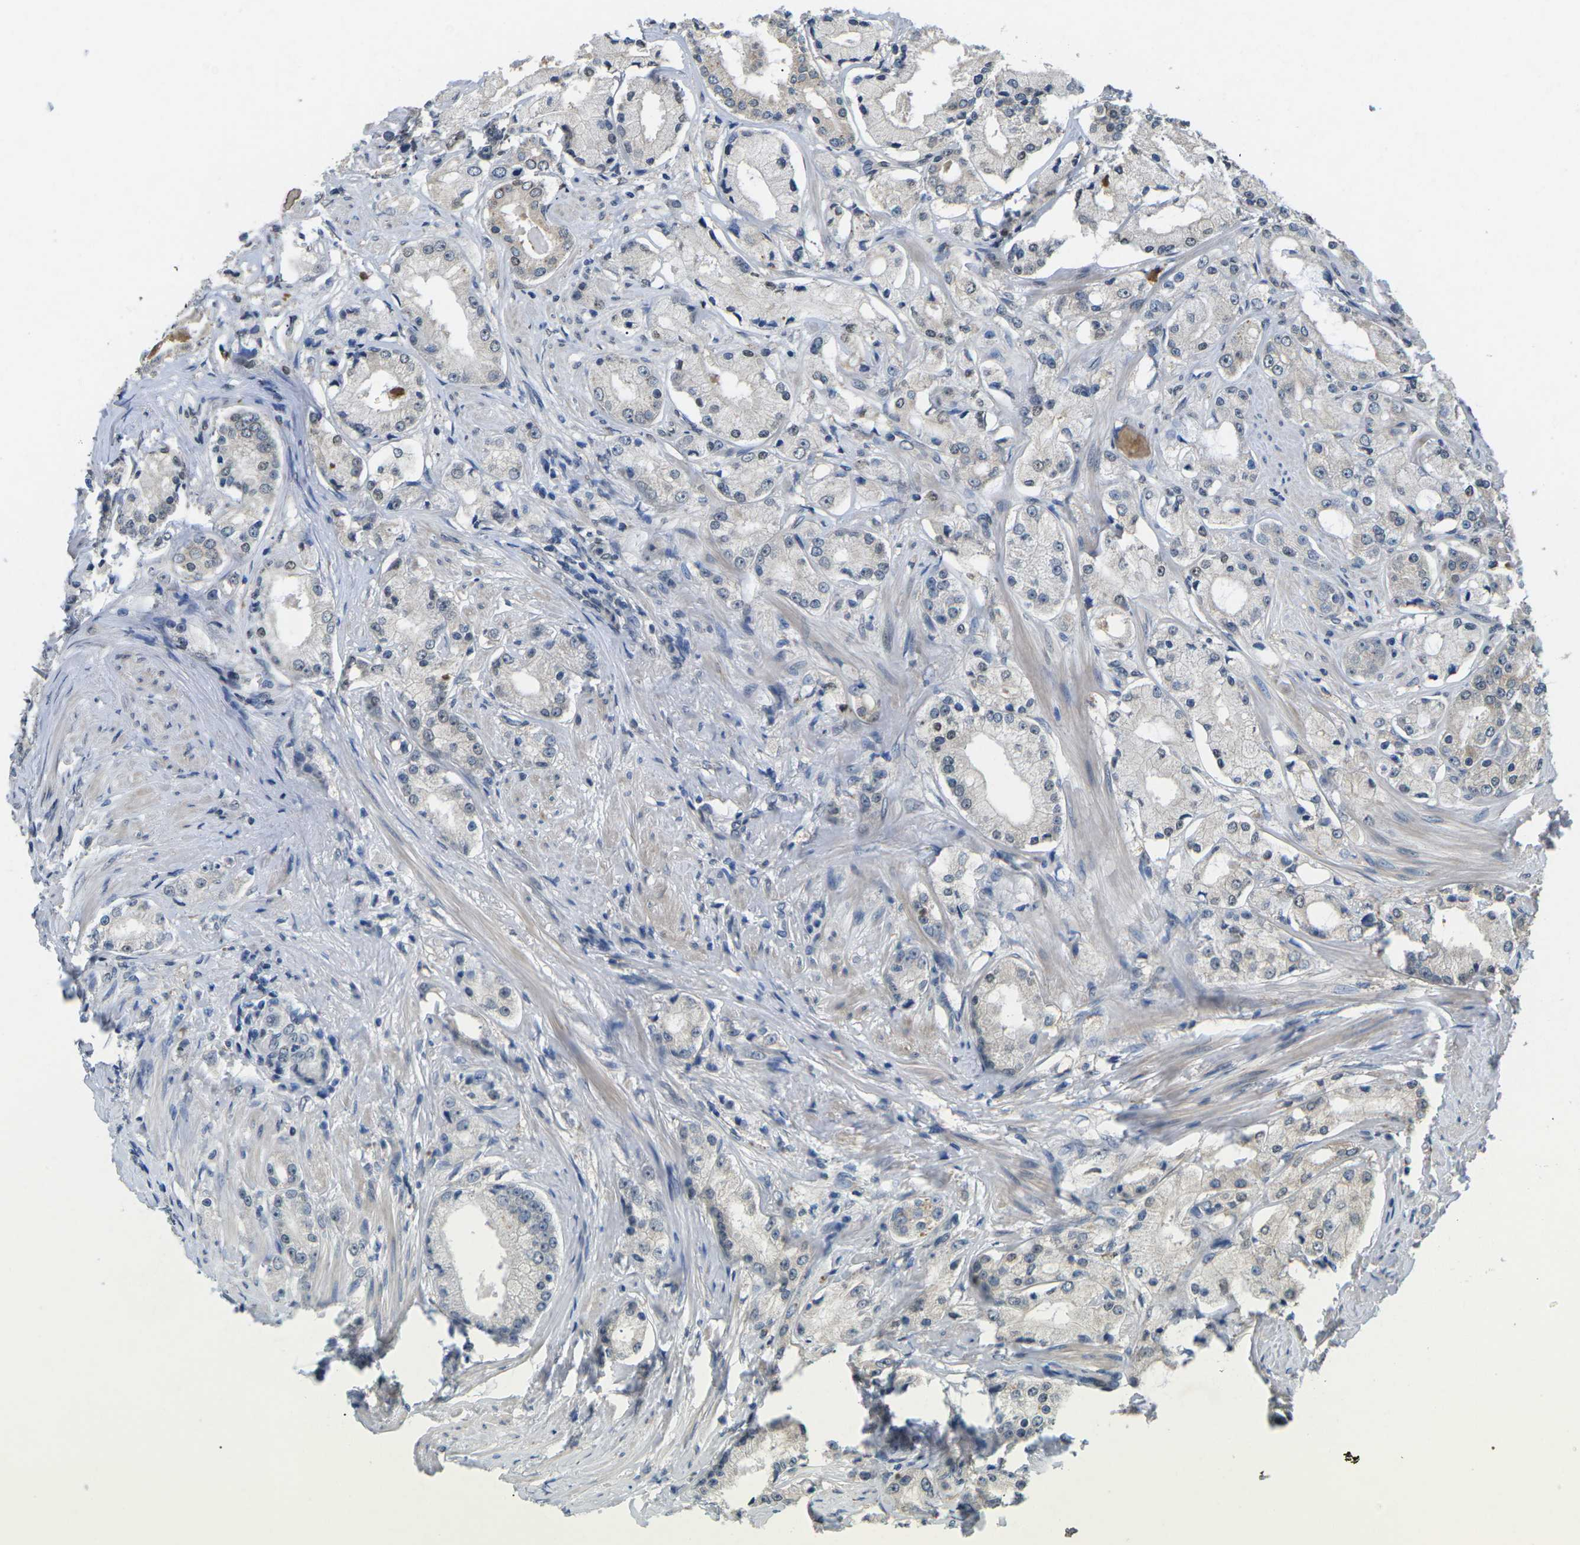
{"staining": {"intensity": "negative", "quantity": "none", "location": "none"}, "tissue": "prostate cancer", "cell_type": "Tumor cells", "image_type": "cancer", "snomed": [{"axis": "morphology", "description": "Adenocarcinoma, Low grade"}, {"axis": "topography", "description": "Prostate"}], "caption": "Prostate cancer (low-grade adenocarcinoma) stained for a protein using immunohistochemistry (IHC) reveals no staining tumor cells.", "gene": "SCNN1B", "patient": {"sex": "male", "age": 63}}